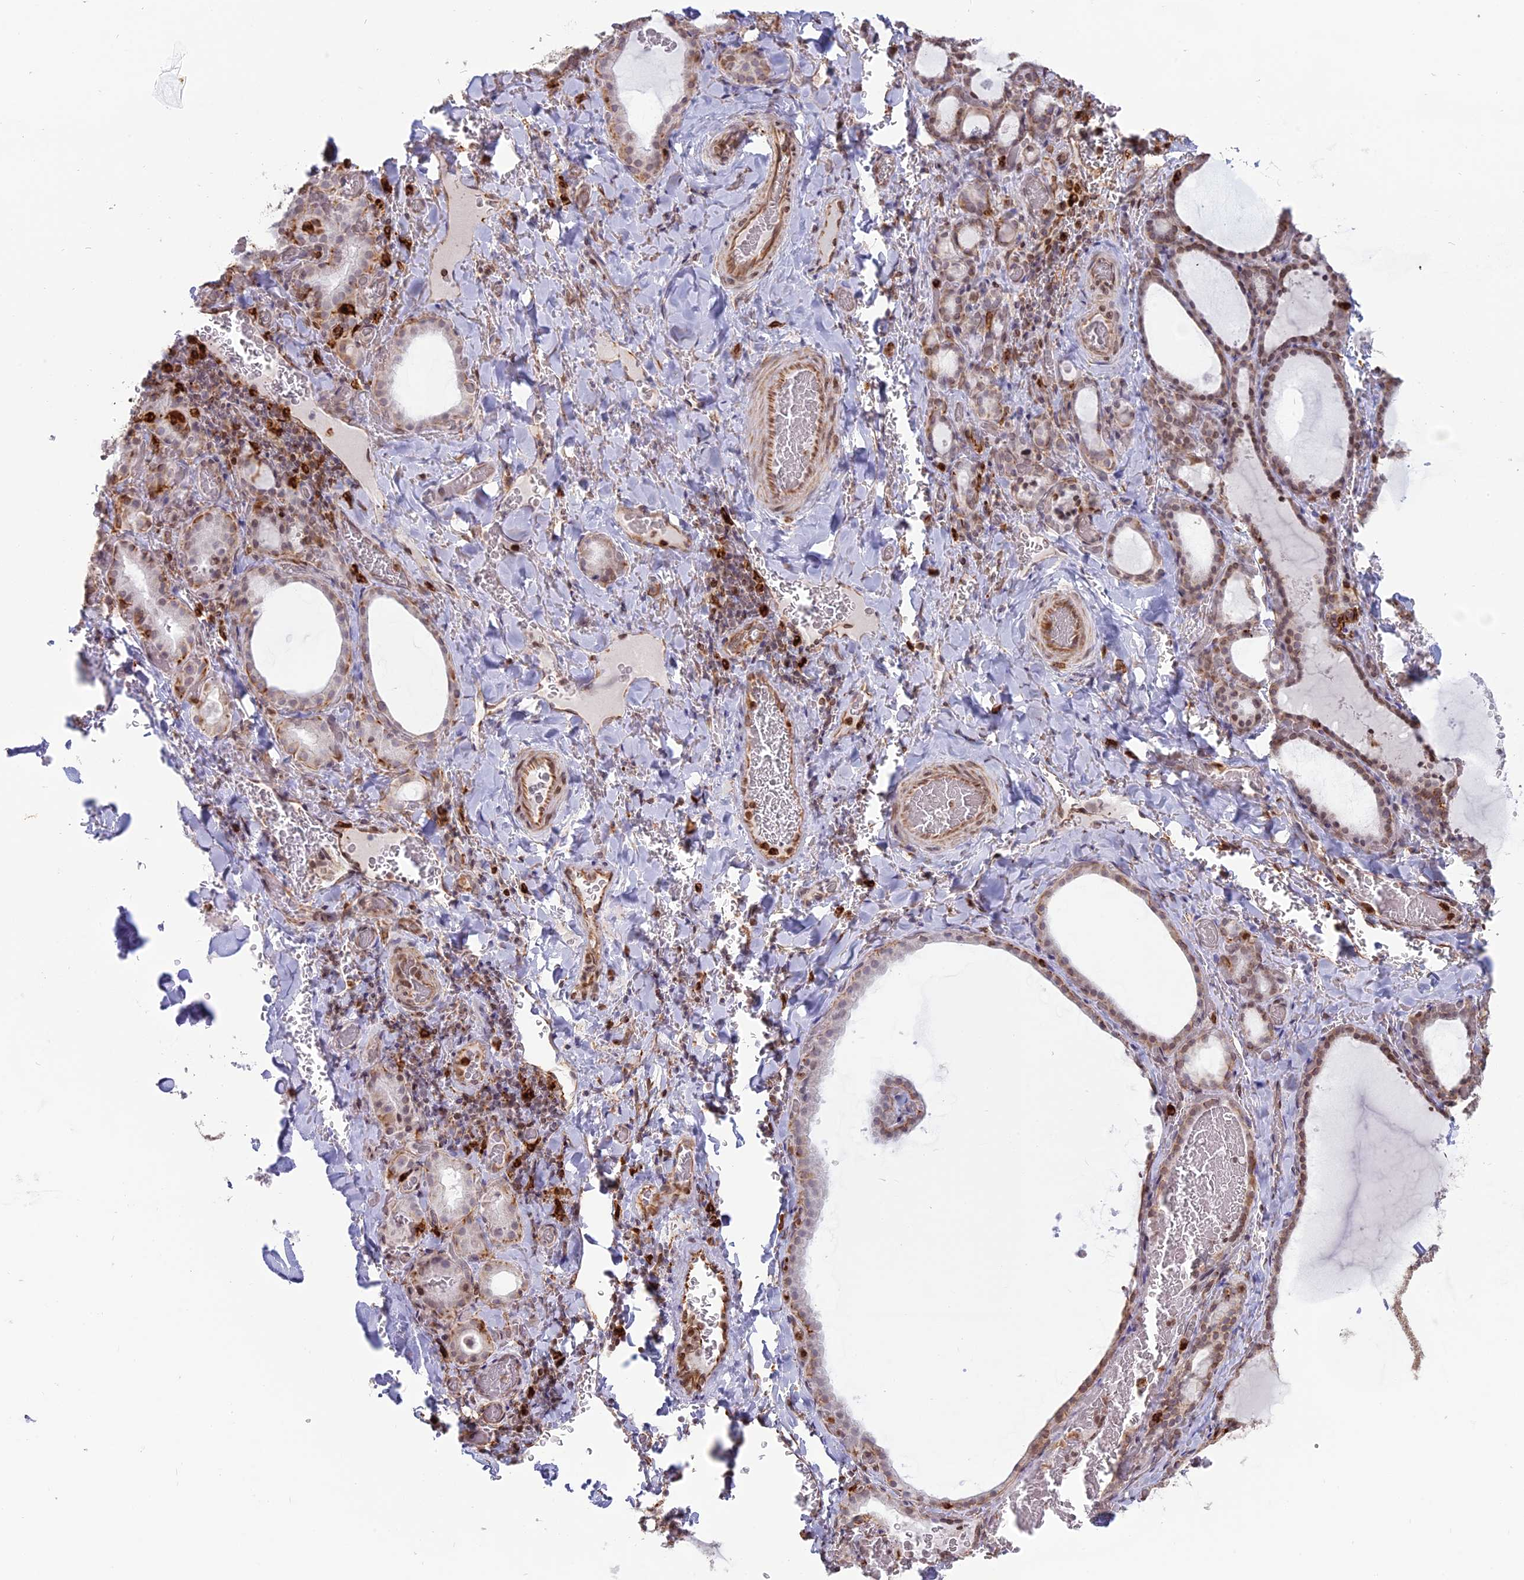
{"staining": {"intensity": "weak", "quantity": "<25%", "location": "cytoplasmic/membranous"}, "tissue": "thyroid gland", "cell_type": "Glandular cells", "image_type": "normal", "snomed": [{"axis": "morphology", "description": "Normal tissue, NOS"}, {"axis": "topography", "description": "Thyroid gland"}], "caption": "Protein analysis of unremarkable thyroid gland reveals no significant staining in glandular cells. Brightfield microscopy of immunohistochemistry (IHC) stained with DAB (3,3'-diaminobenzidine) (brown) and hematoxylin (blue), captured at high magnification.", "gene": "APOBR", "patient": {"sex": "female", "age": 39}}